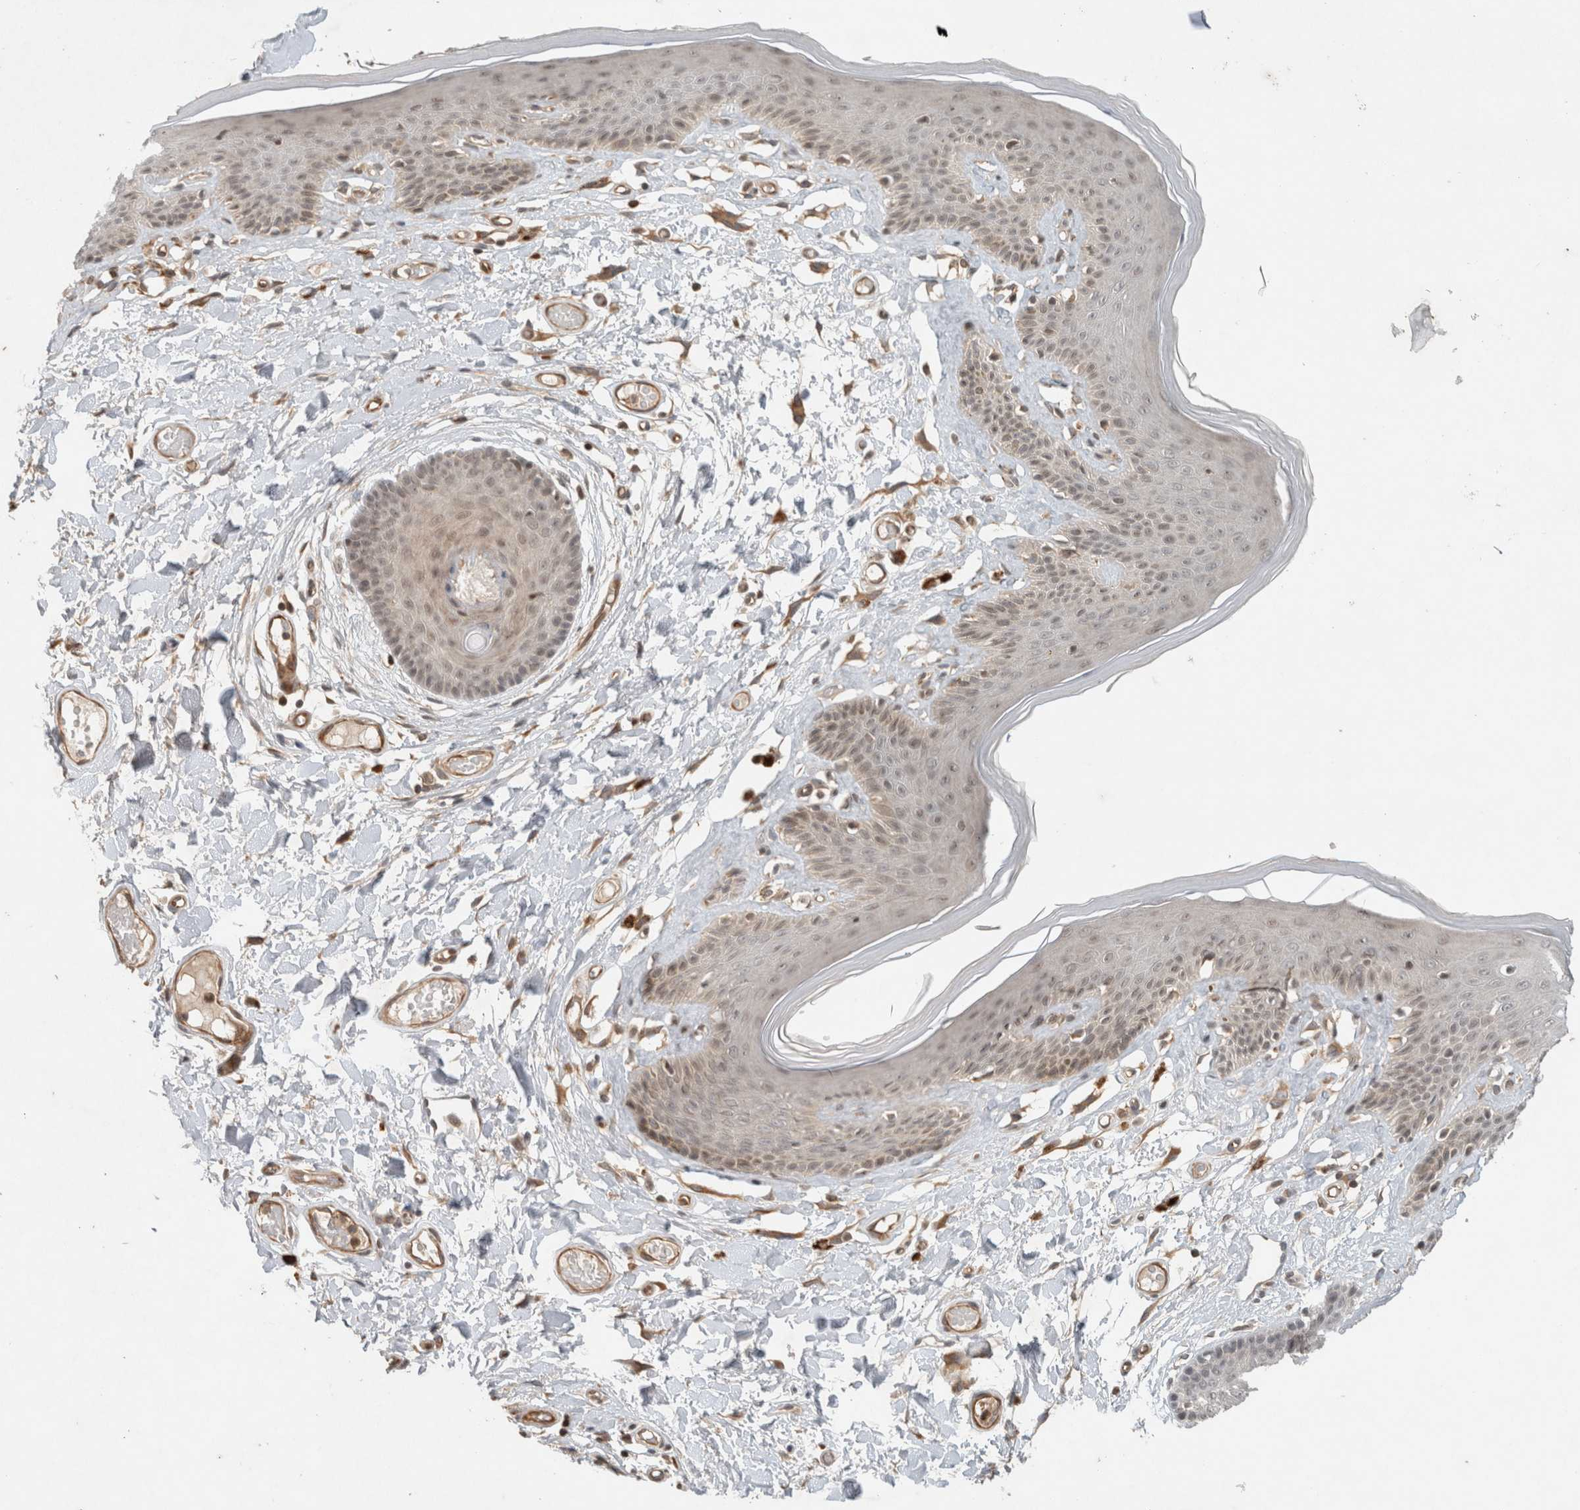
{"staining": {"intensity": "weak", "quantity": "25%-75%", "location": "cytoplasmic/membranous,nuclear"}, "tissue": "skin", "cell_type": "Epidermal cells", "image_type": "normal", "snomed": [{"axis": "morphology", "description": "Normal tissue, NOS"}, {"axis": "topography", "description": "Vulva"}], "caption": "Skin stained with DAB (3,3'-diaminobenzidine) immunohistochemistry demonstrates low levels of weak cytoplasmic/membranous,nuclear staining in about 25%-75% of epidermal cells. (Brightfield microscopy of DAB IHC at high magnification).", "gene": "CAAP1", "patient": {"sex": "female", "age": 73}}